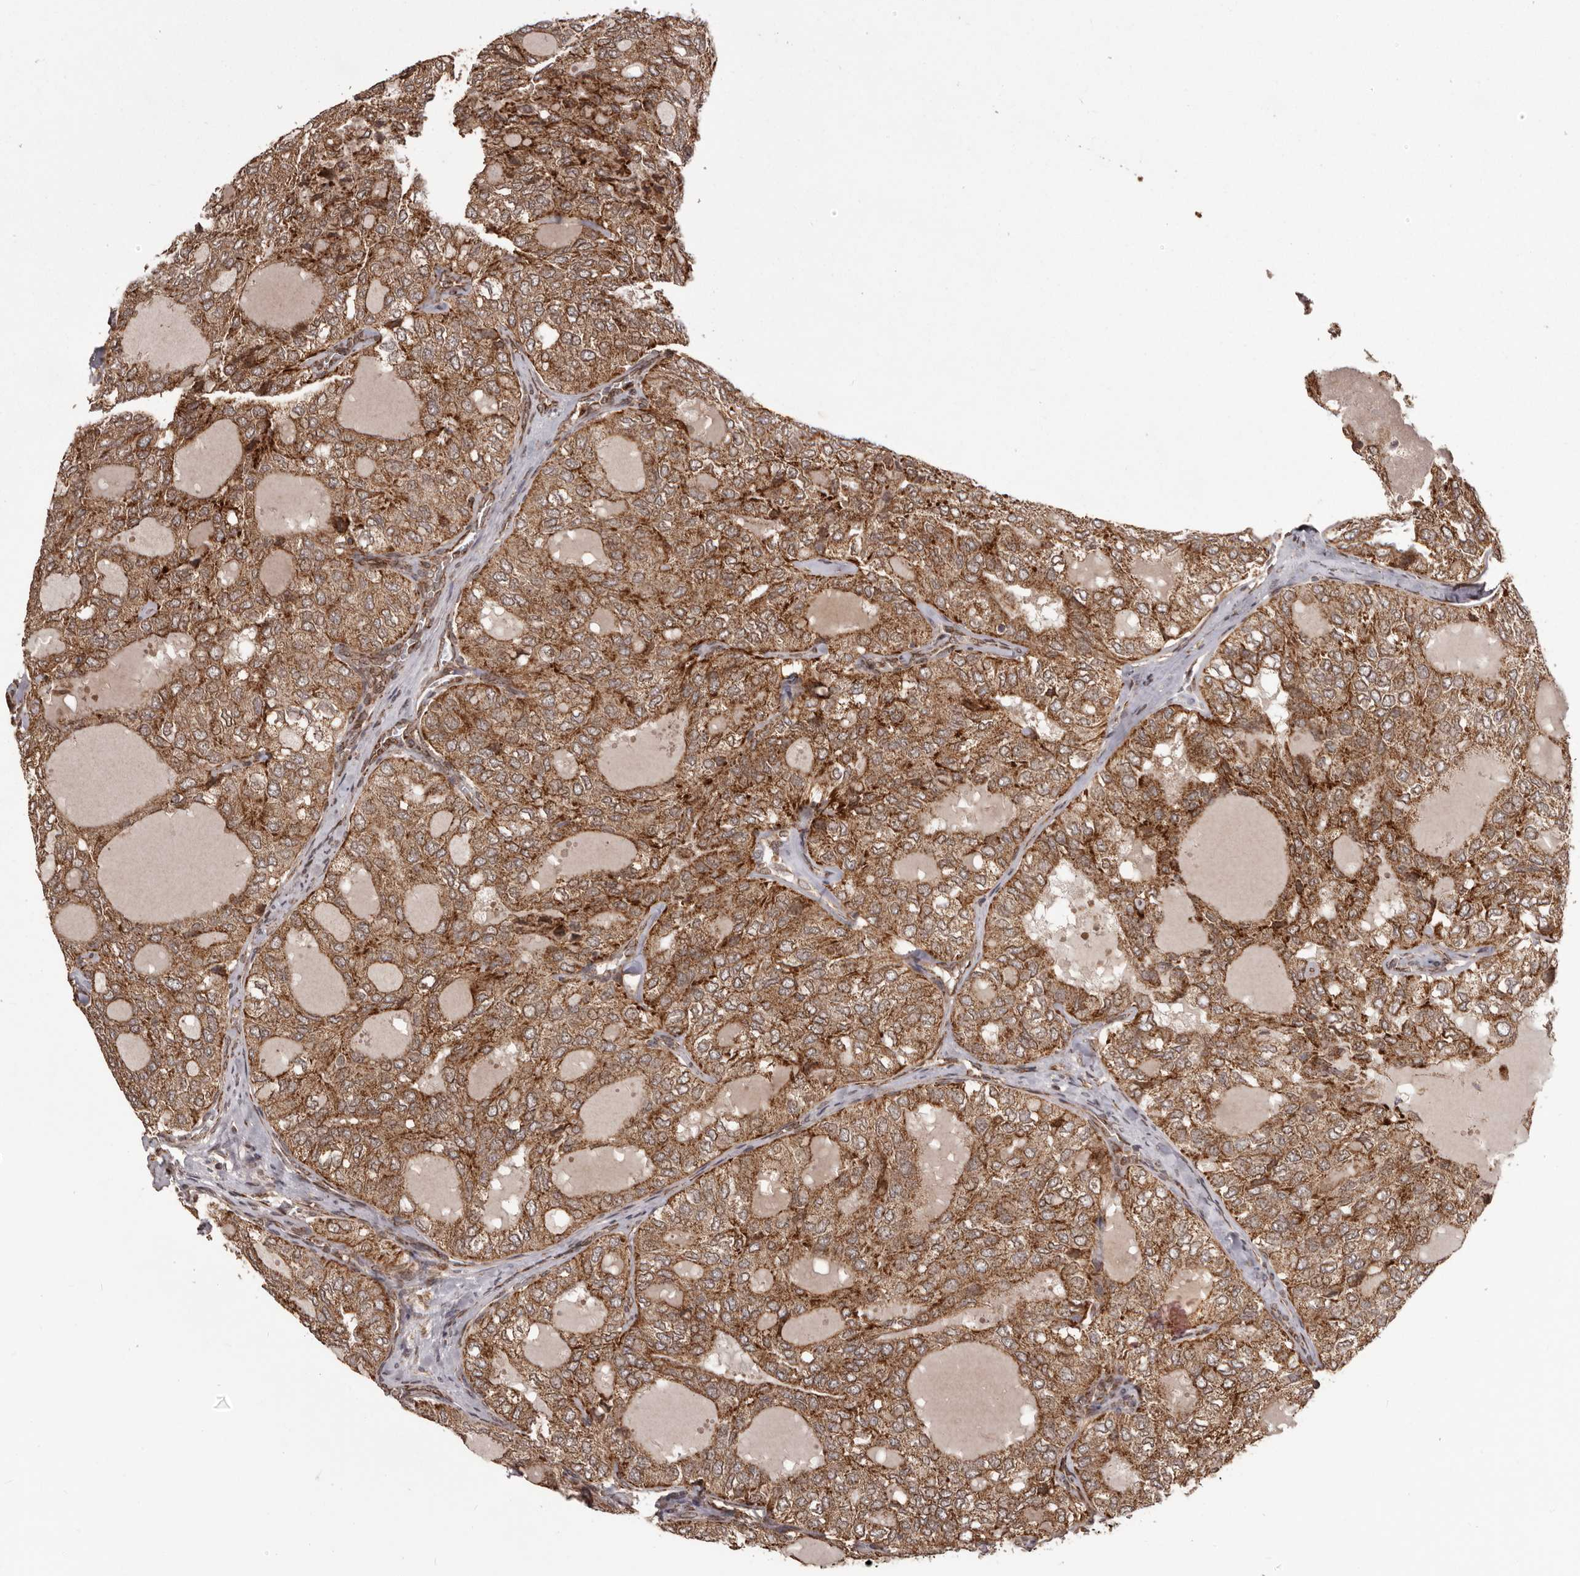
{"staining": {"intensity": "strong", "quantity": ">75%", "location": "cytoplasmic/membranous"}, "tissue": "thyroid cancer", "cell_type": "Tumor cells", "image_type": "cancer", "snomed": [{"axis": "morphology", "description": "Follicular adenoma carcinoma, NOS"}, {"axis": "topography", "description": "Thyroid gland"}], "caption": "The micrograph demonstrates staining of thyroid cancer, revealing strong cytoplasmic/membranous protein staining (brown color) within tumor cells. (DAB = brown stain, brightfield microscopy at high magnification).", "gene": "CHRM2", "patient": {"sex": "male", "age": 75}}